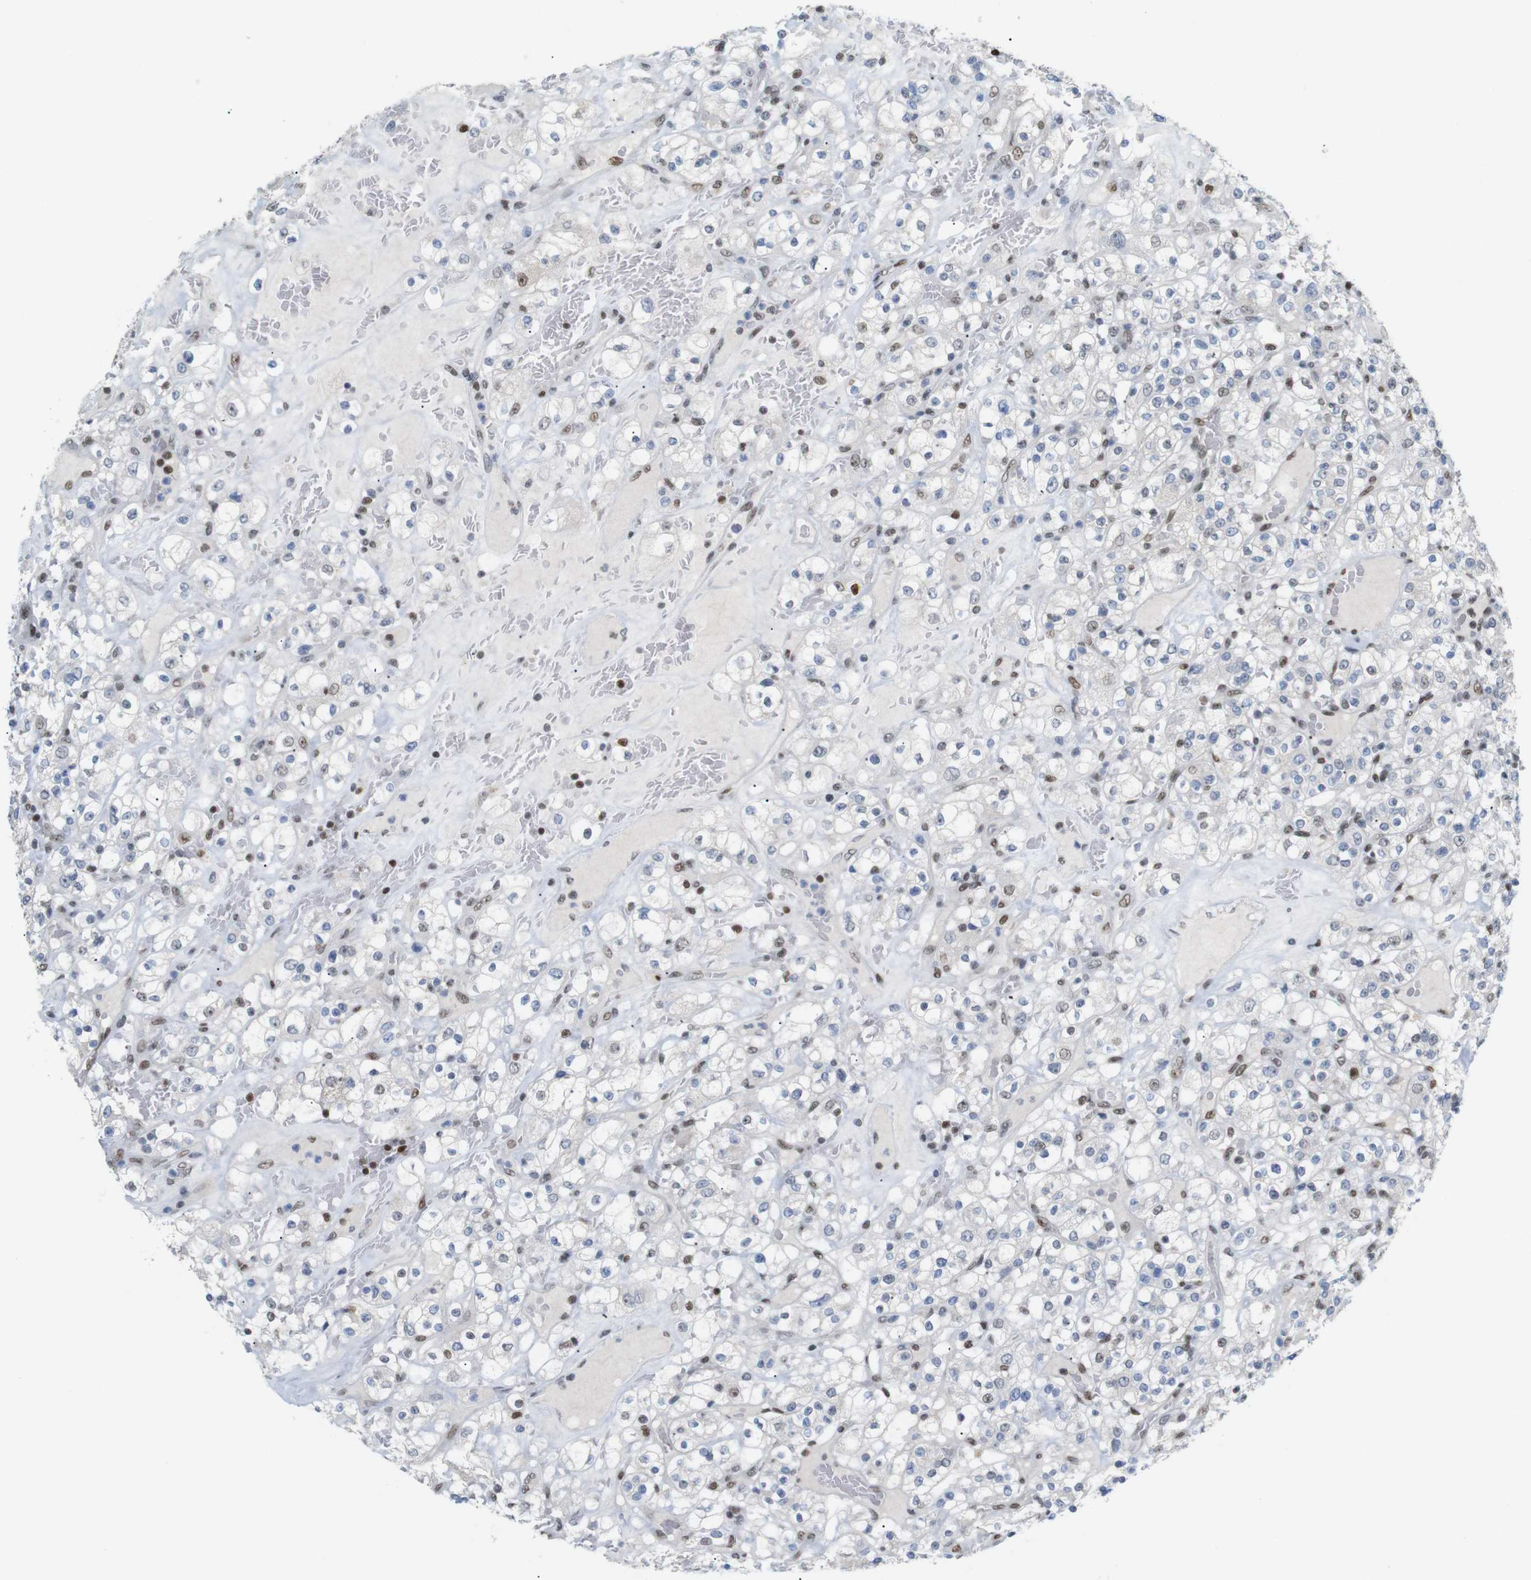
{"staining": {"intensity": "weak", "quantity": "<25%", "location": "nuclear"}, "tissue": "renal cancer", "cell_type": "Tumor cells", "image_type": "cancer", "snomed": [{"axis": "morphology", "description": "Normal tissue, NOS"}, {"axis": "morphology", "description": "Adenocarcinoma, NOS"}, {"axis": "topography", "description": "Kidney"}], "caption": "IHC image of human adenocarcinoma (renal) stained for a protein (brown), which displays no expression in tumor cells.", "gene": "RIOX2", "patient": {"sex": "female", "age": 72}}